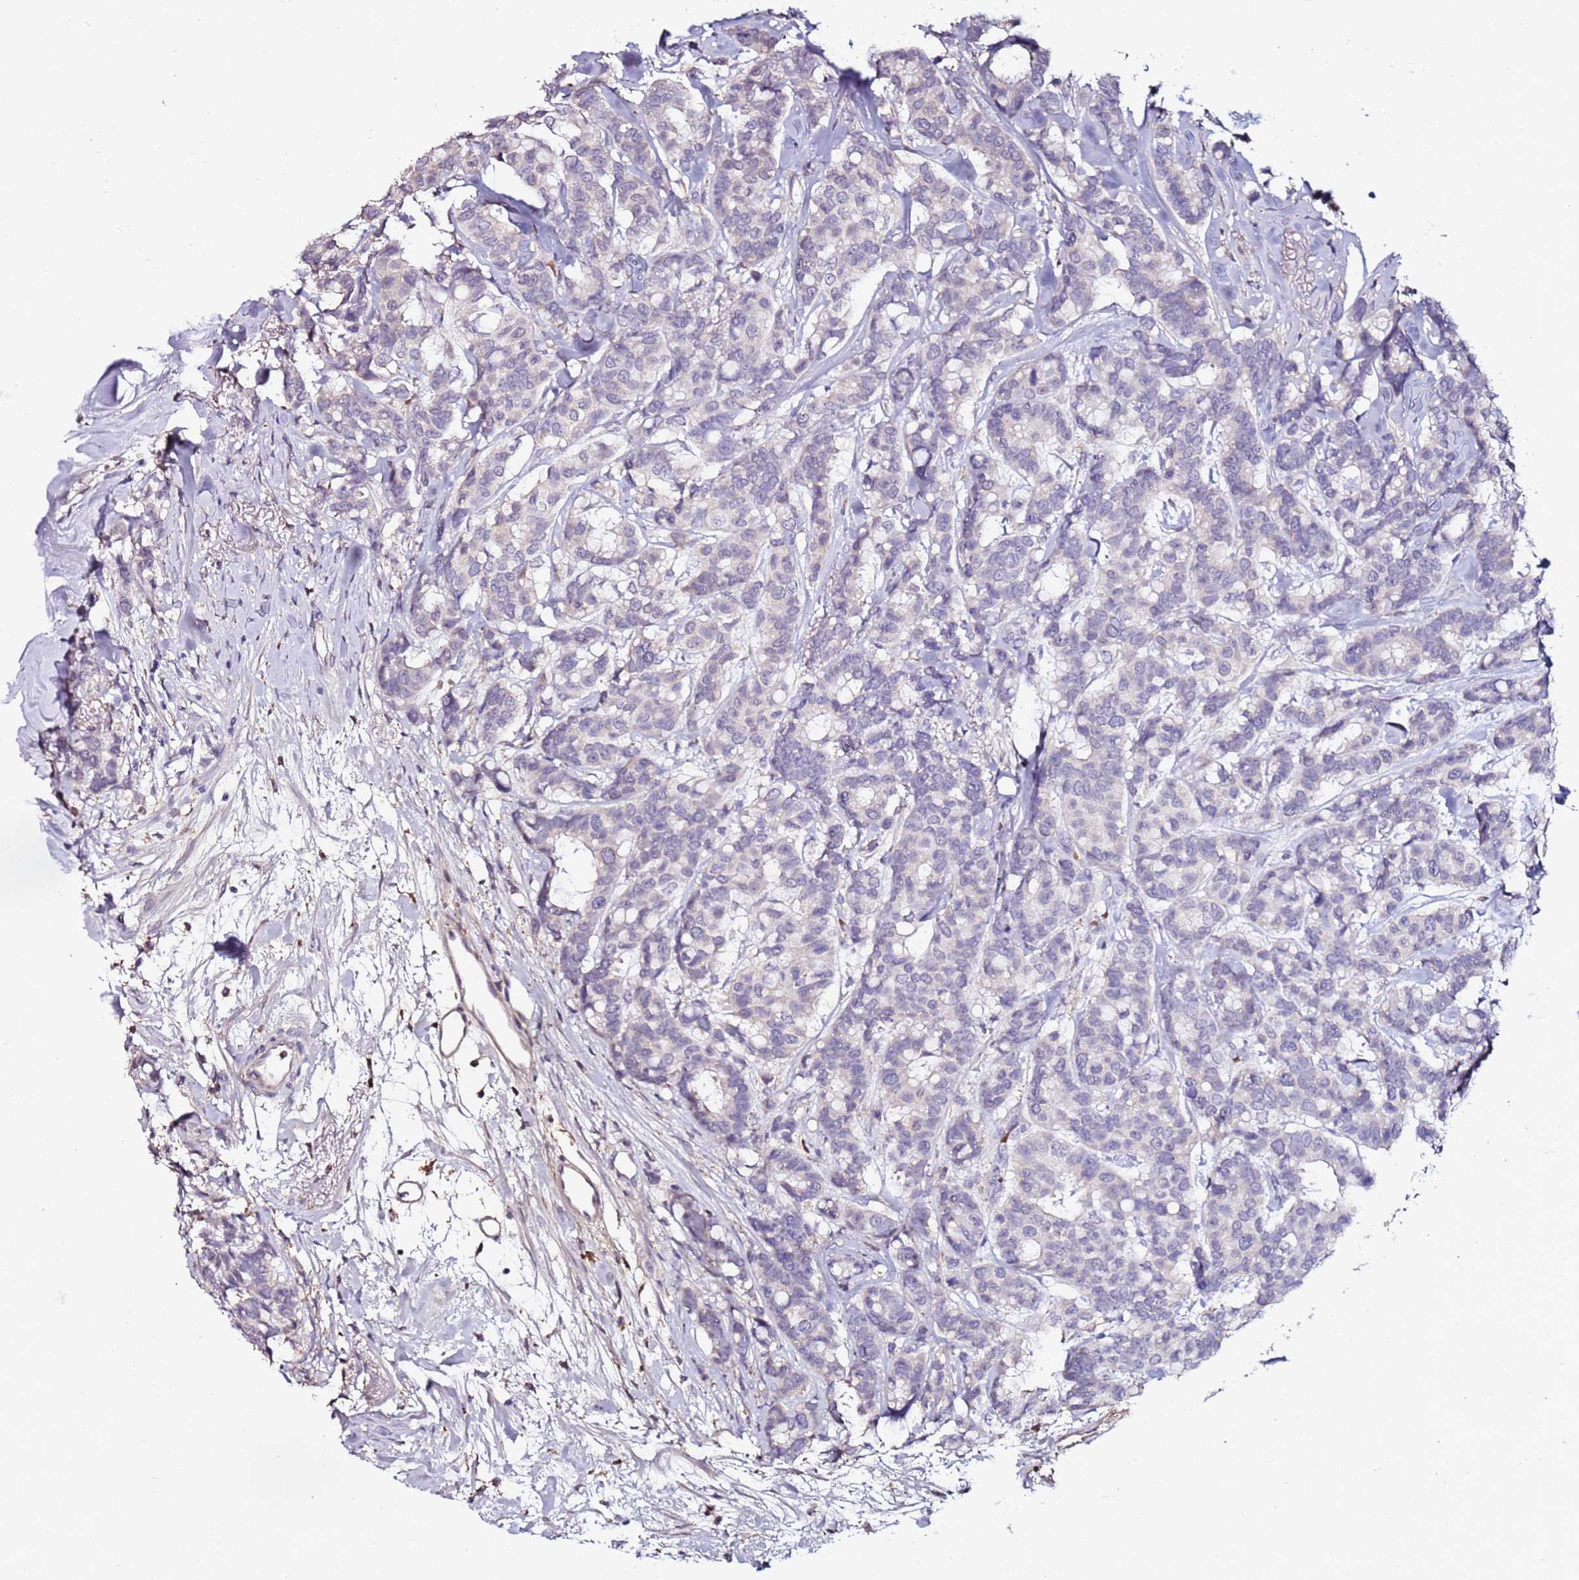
{"staining": {"intensity": "negative", "quantity": "none", "location": "none"}, "tissue": "breast cancer", "cell_type": "Tumor cells", "image_type": "cancer", "snomed": [{"axis": "morphology", "description": "Duct carcinoma"}, {"axis": "topography", "description": "Breast"}], "caption": "DAB (3,3'-diaminobenzidine) immunohistochemical staining of human breast cancer exhibits no significant positivity in tumor cells.", "gene": "C3orf80", "patient": {"sex": "female", "age": 87}}